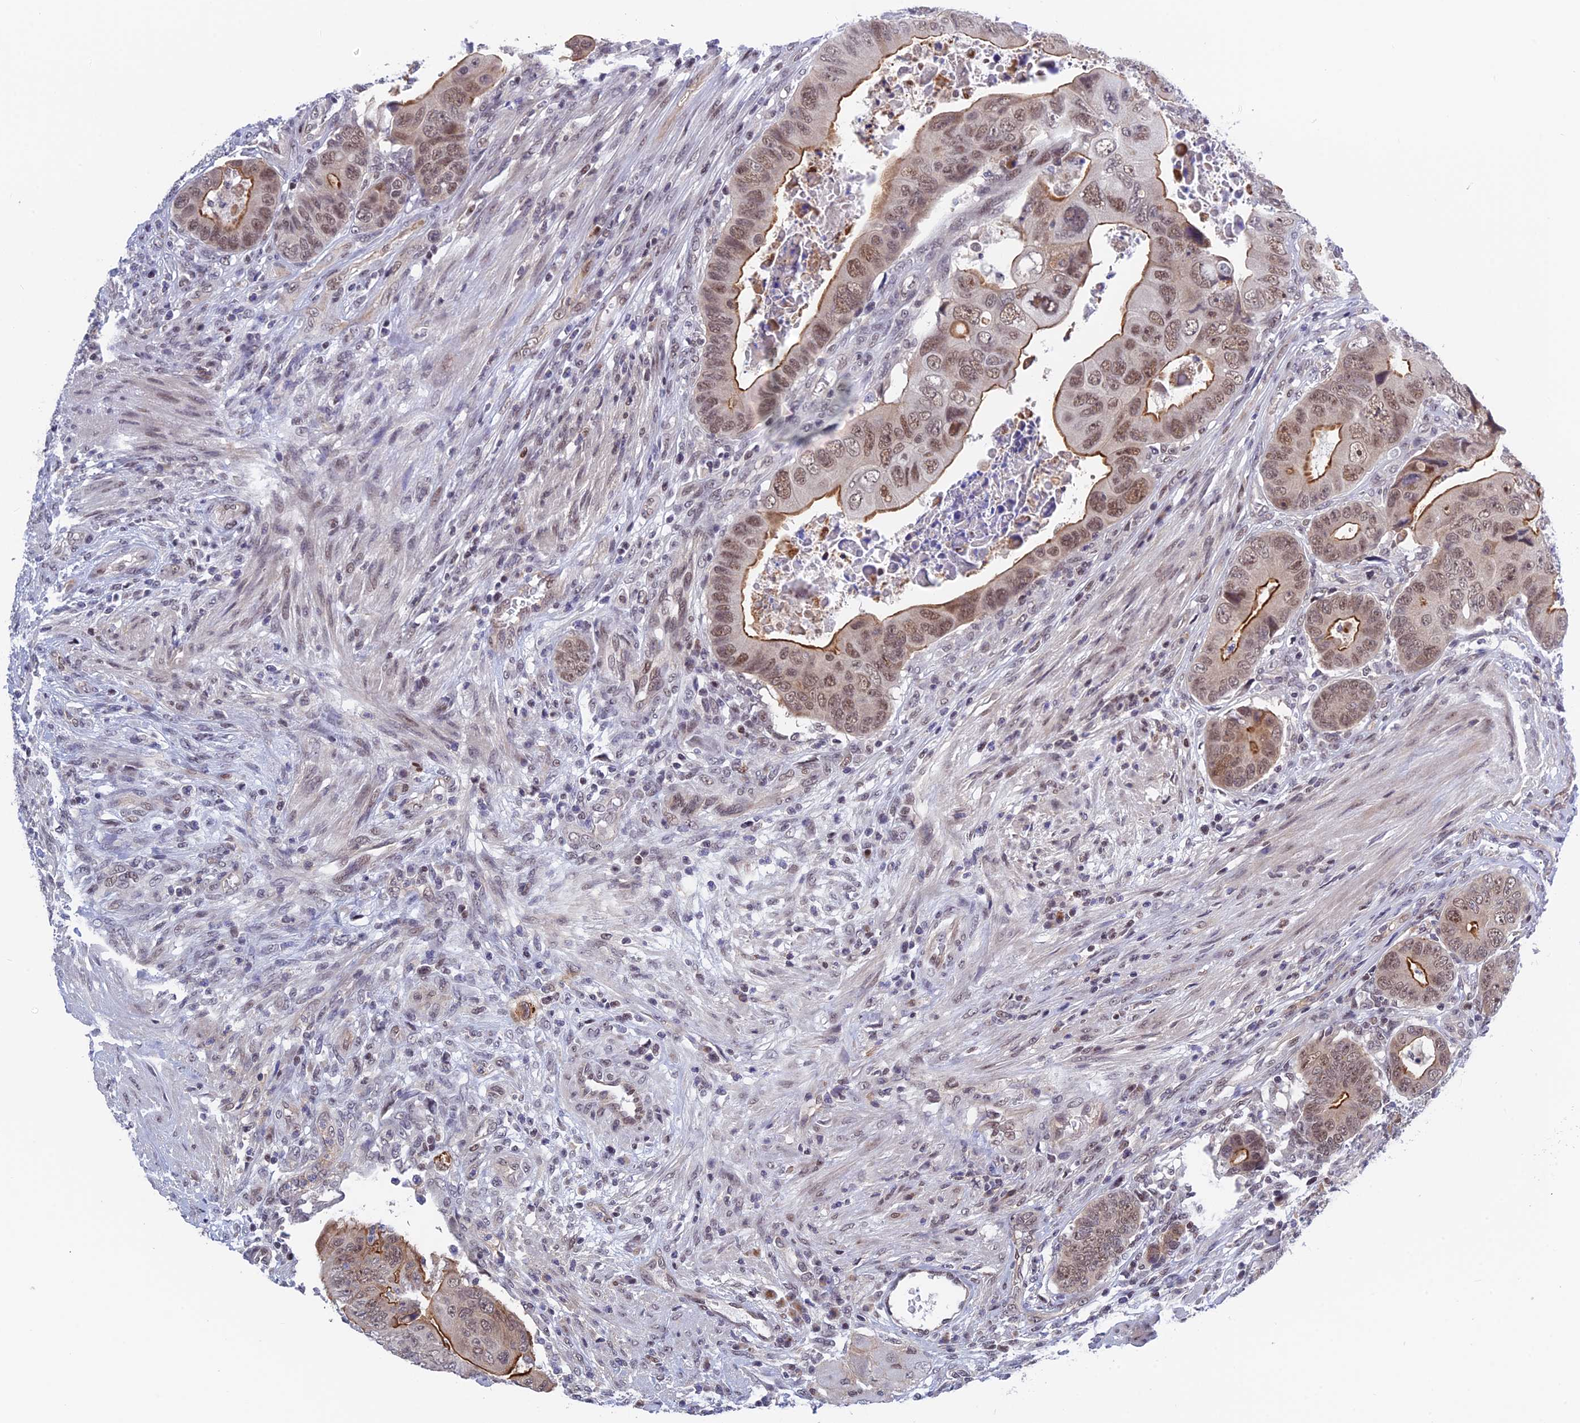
{"staining": {"intensity": "strong", "quantity": ">75%", "location": "cytoplasmic/membranous,nuclear"}, "tissue": "colorectal cancer", "cell_type": "Tumor cells", "image_type": "cancer", "snomed": [{"axis": "morphology", "description": "Adenocarcinoma, NOS"}, {"axis": "topography", "description": "Rectum"}], "caption": "A brown stain shows strong cytoplasmic/membranous and nuclear staining of a protein in human colorectal cancer tumor cells.", "gene": "TCEA1", "patient": {"sex": "female", "age": 78}}